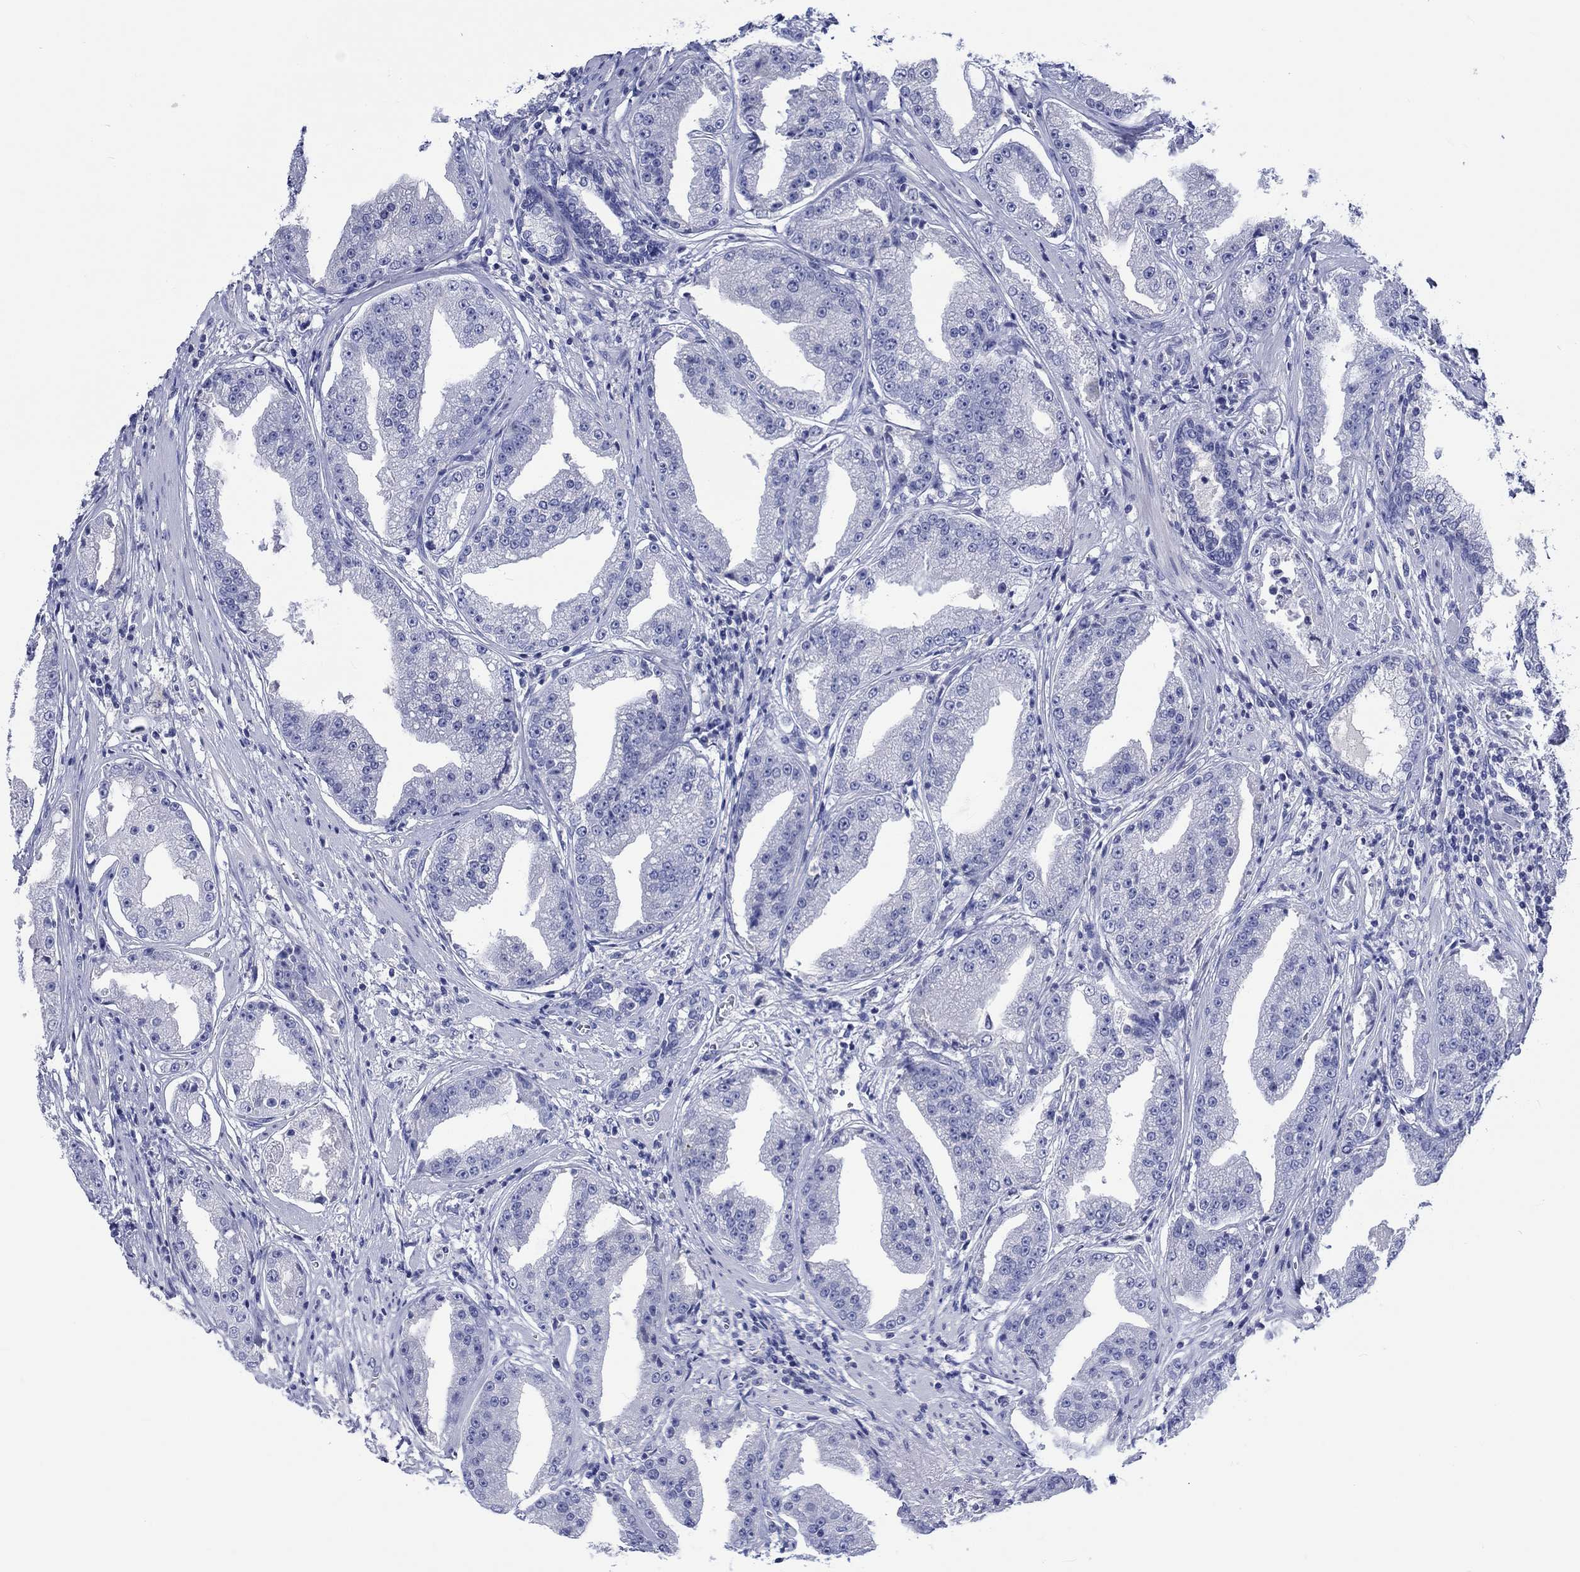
{"staining": {"intensity": "negative", "quantity": "none", "location": "none"}, "tissue": "prostate cancer", "cell_type": "Tumor cells", "image_type": "cancer", "snomed": [{"axis": "morphology", "description": "Adenocarcinoma, Low grade"}, {"axis": "topography", "description": "Prostate"}], "caption": "A photomicrograph of prostate adenocarcinoma (low-grade) stained for a protein demonstrates no brown staining in tumor cells.", "gene": "TOMM20L", "patient": {"sex": "male", "age": 62}}